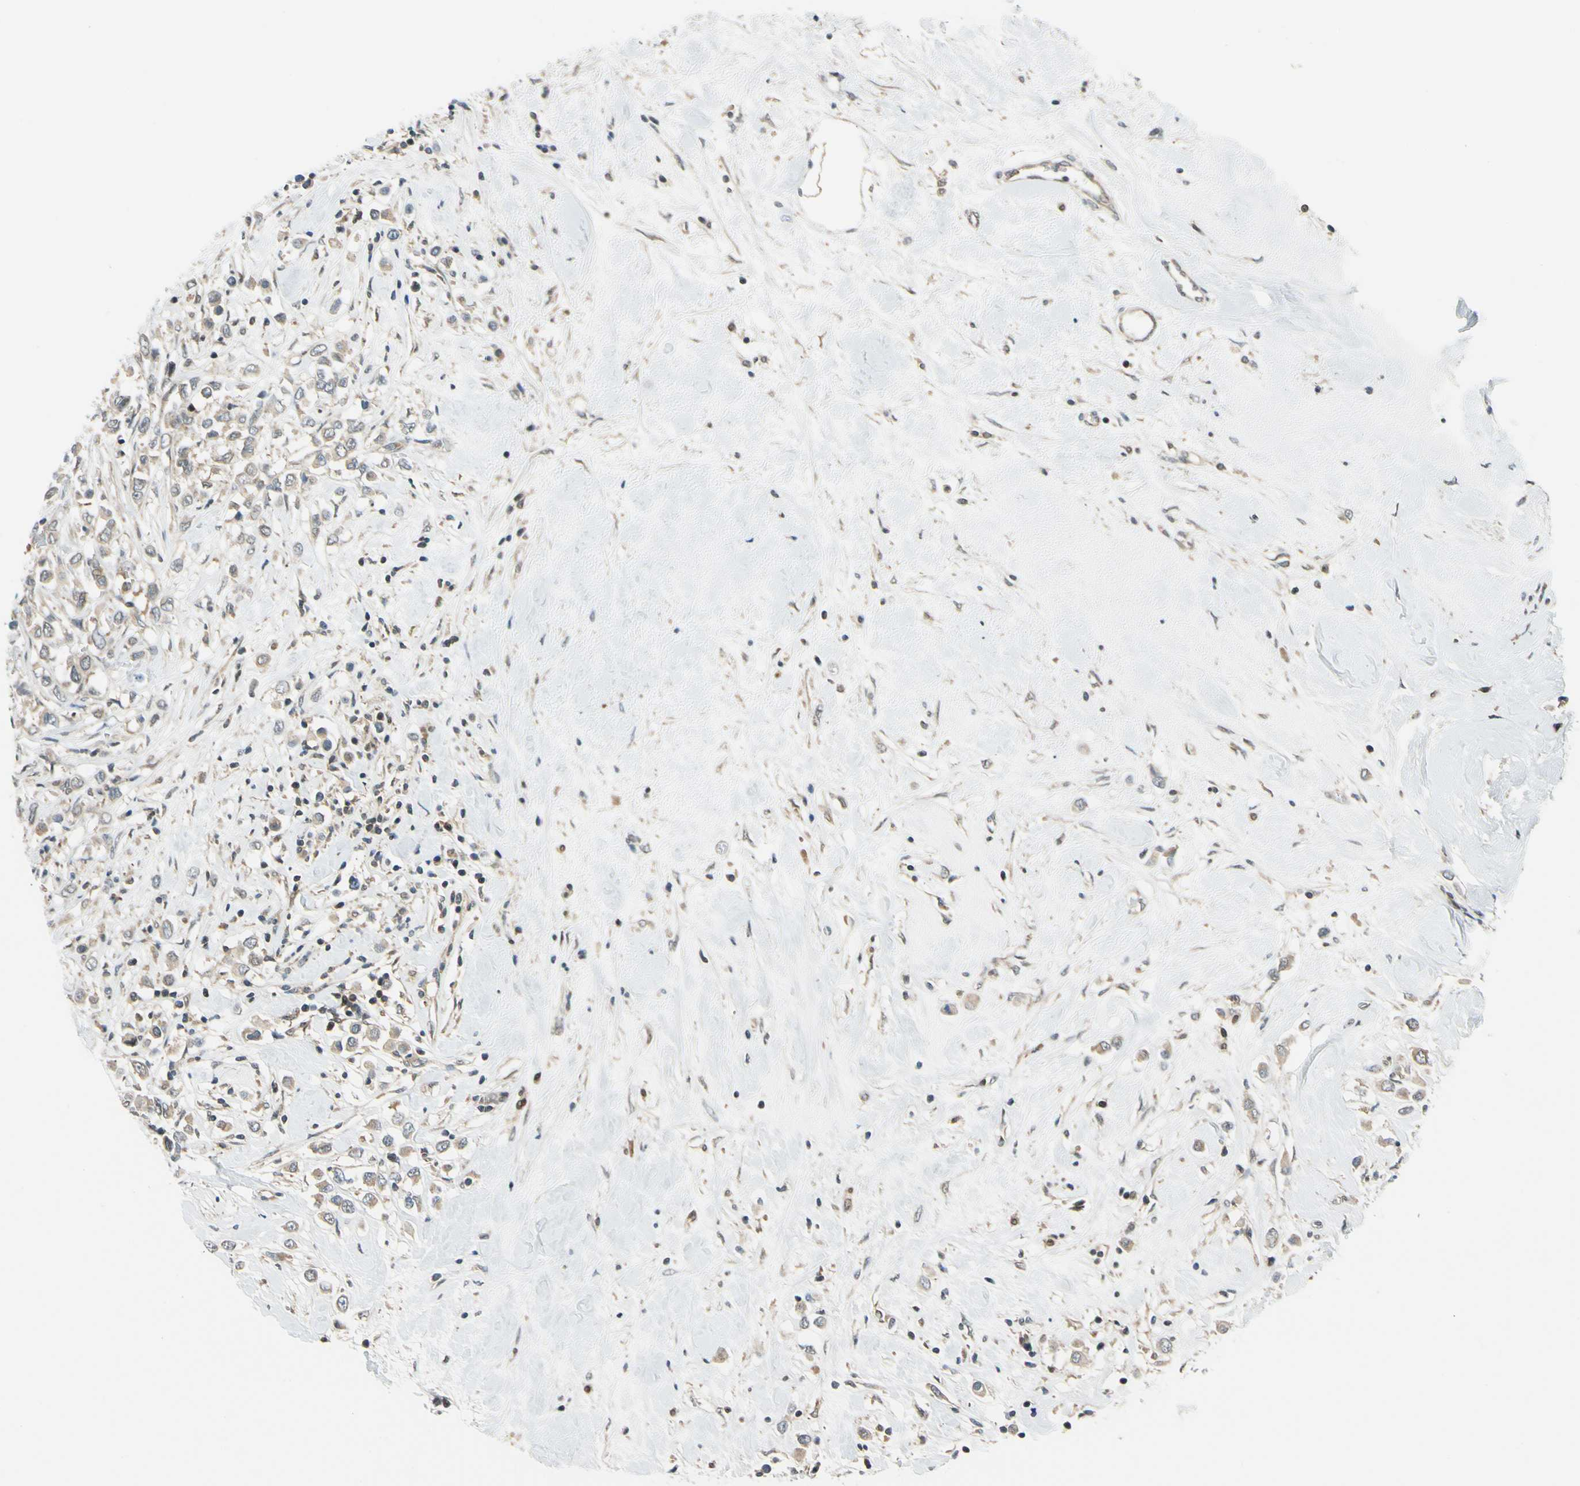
{"staining": {"intensity": "weak", "quantity": ">75%", "location": "cytoplasmic/membranous"}, "tissue": "breast cancer", "cell_type": "Tumor cells", "image_type": "cancer", "snomed": [{"axis": "morphology", "description": "Duct carcinoma"}, {"axis": "topography", "description": "Breast"}], "caption": "Immunohistochemistry (DAB) staining of human breast intraductal carcinoma shows weak cytoplasmic/membranous protein positivity in about >75% of tumor cells.", "gene": "MAPK9", "patient": {"sex": "female", "age": 61}}